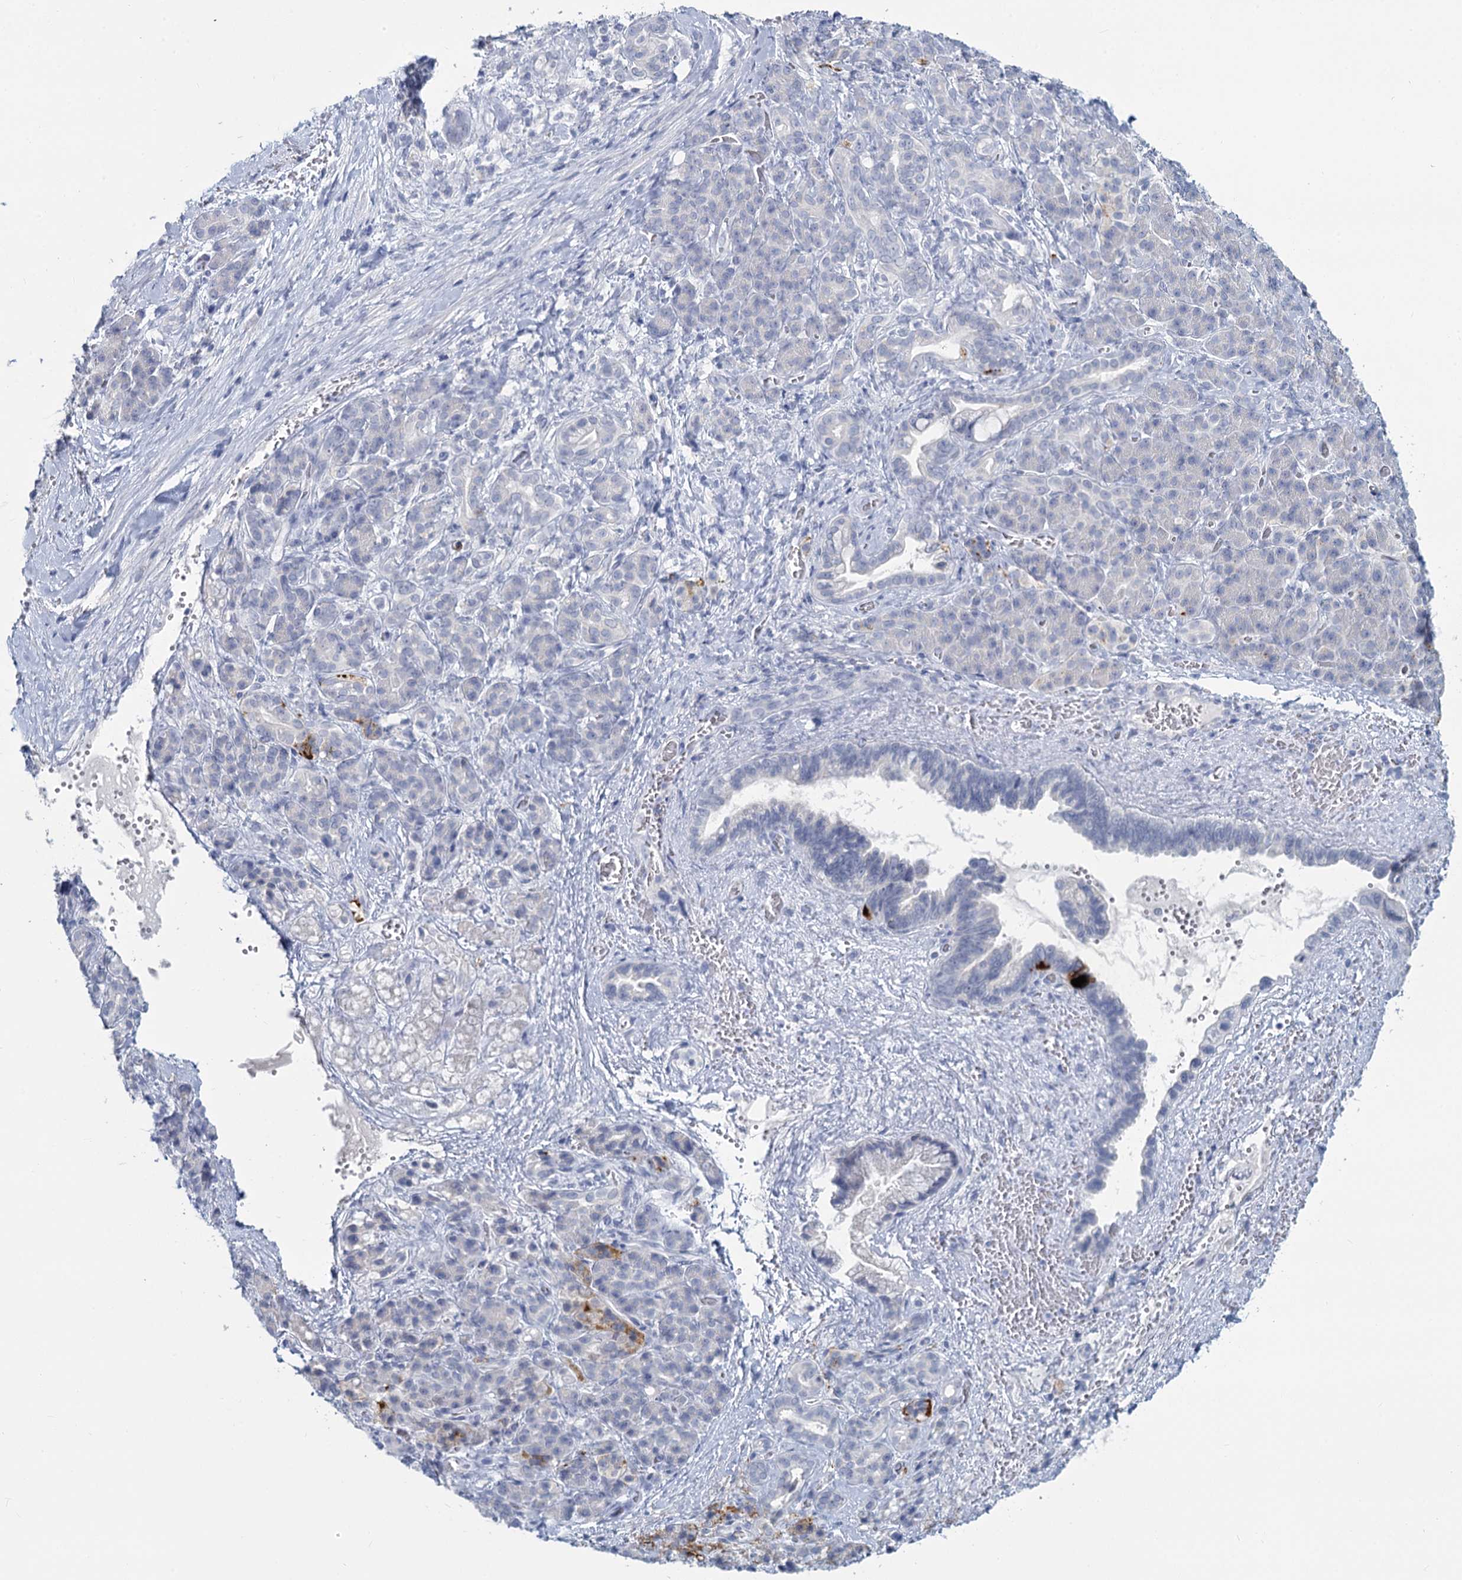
{"staining": {"intensity": "negative", "quantity": "none", "location": "none"}, "tissue": "pancreatic cancer", "cell_type": "Tumor cells", "image_type": "cancer", "snomed": [{"axis": "morphology", "description": "Adenocarcinoma, NOS"}, {"axis": "topography", "description": "Pancreas"}], "caption": "The IHC histopathology image has no significant expression in tumor cells of pancreatic adenocarcinoma tissue.", "gene": "CHGA", "patient": {"sex": "male", "age": 59}}